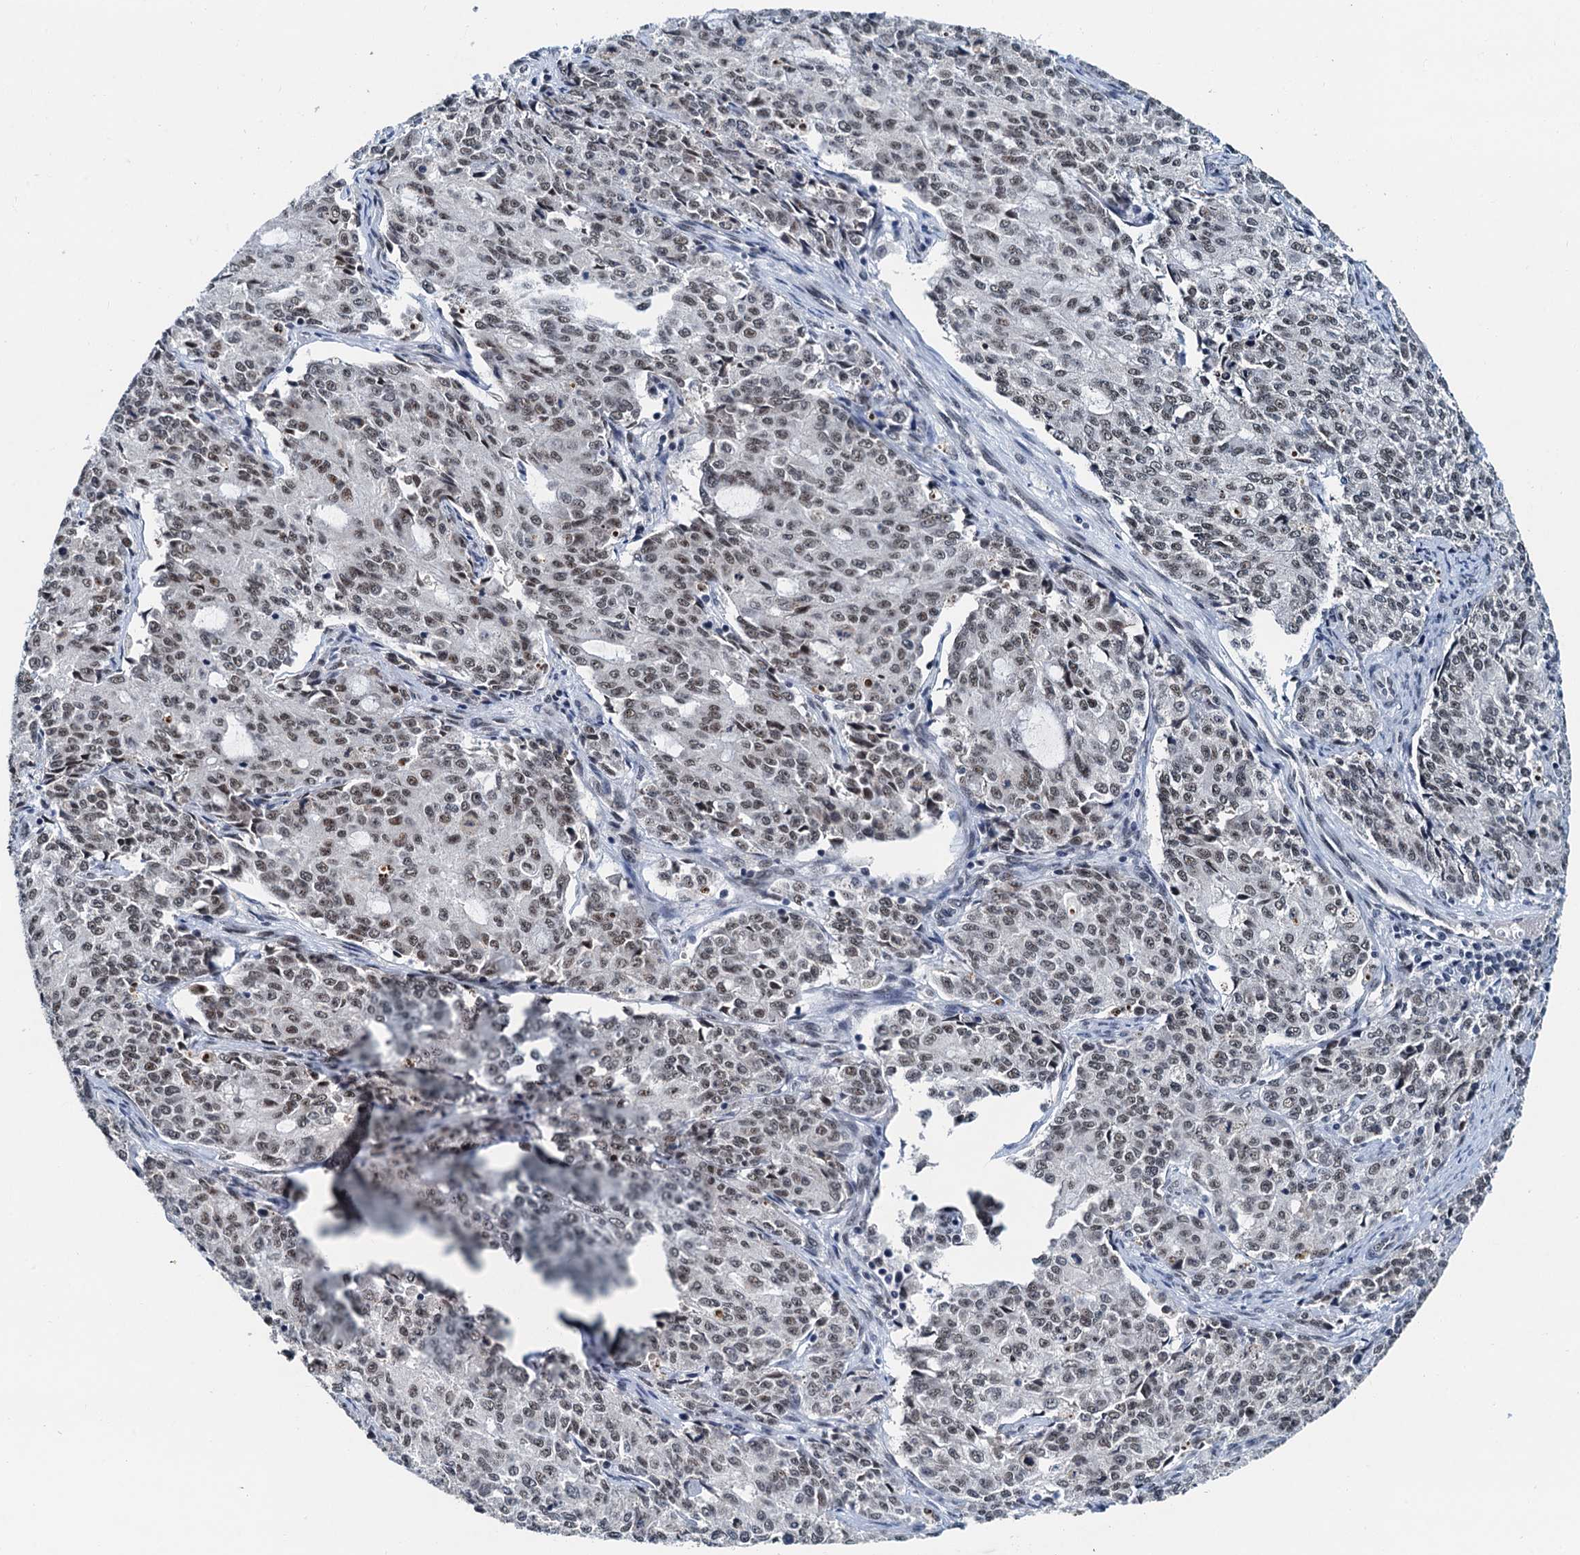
{"staining": {"intensity": "moderate", "quantity": "25%-75%", "location": "nuclear"}, "tissue": "endometrial cancer", "cell_type": "Tumor cells", "image_type": "cancer", "snomed": [{"axis": "morphology", "description": "Adenocarcinoma, NOS"}, {"axis": "topography", "description": "Endometrium"}], "caption": "Brown immunohistochemical staining in human endometrial cancer shows moderate nuclear staining in about 25%-75% of tumor cells.", "gene": "SNRPD1", "patient": {"sex": "female", "age": 50}}